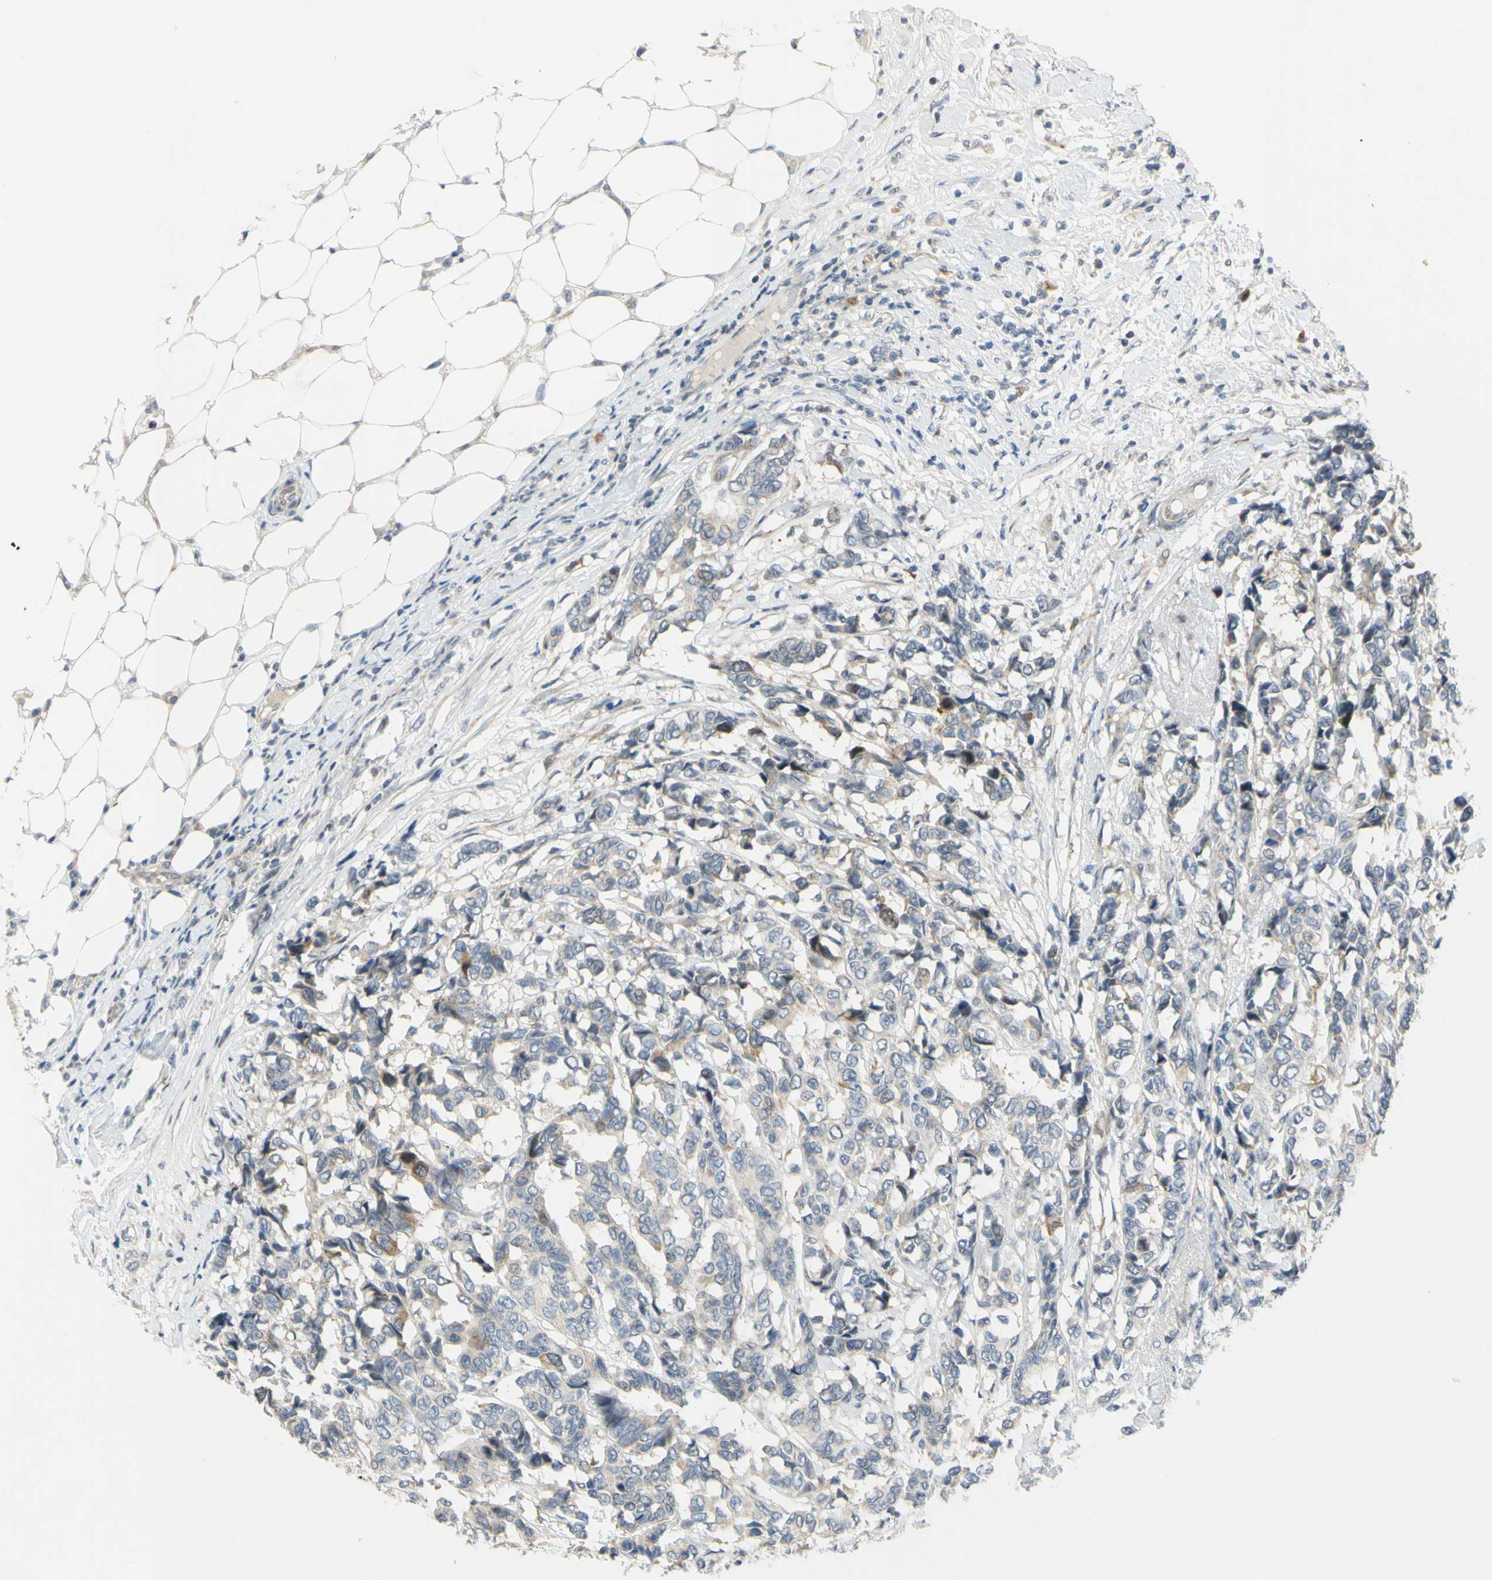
{"staining": {"intensity": "moderate", "quantity": "<25%", "location": "cytoplasmic/membranous"}, "tissue": "breast cancer", "cell_type": "Tumor cells", "image_type": "cancer", "snomed": [{"axis": "morphology", "description": "Duct carcinoma"}, {"axis": "topography", "description": "Breast"}], "caption": "This is an image of immunohistochemistry staining of infiltrating ductal carcinoma (breast), which shows moderate expression in the cytoplasmic/membranous of tumor cells.", "gene": "CCNB2", "patient": {"sex": "female", "age": 87}}